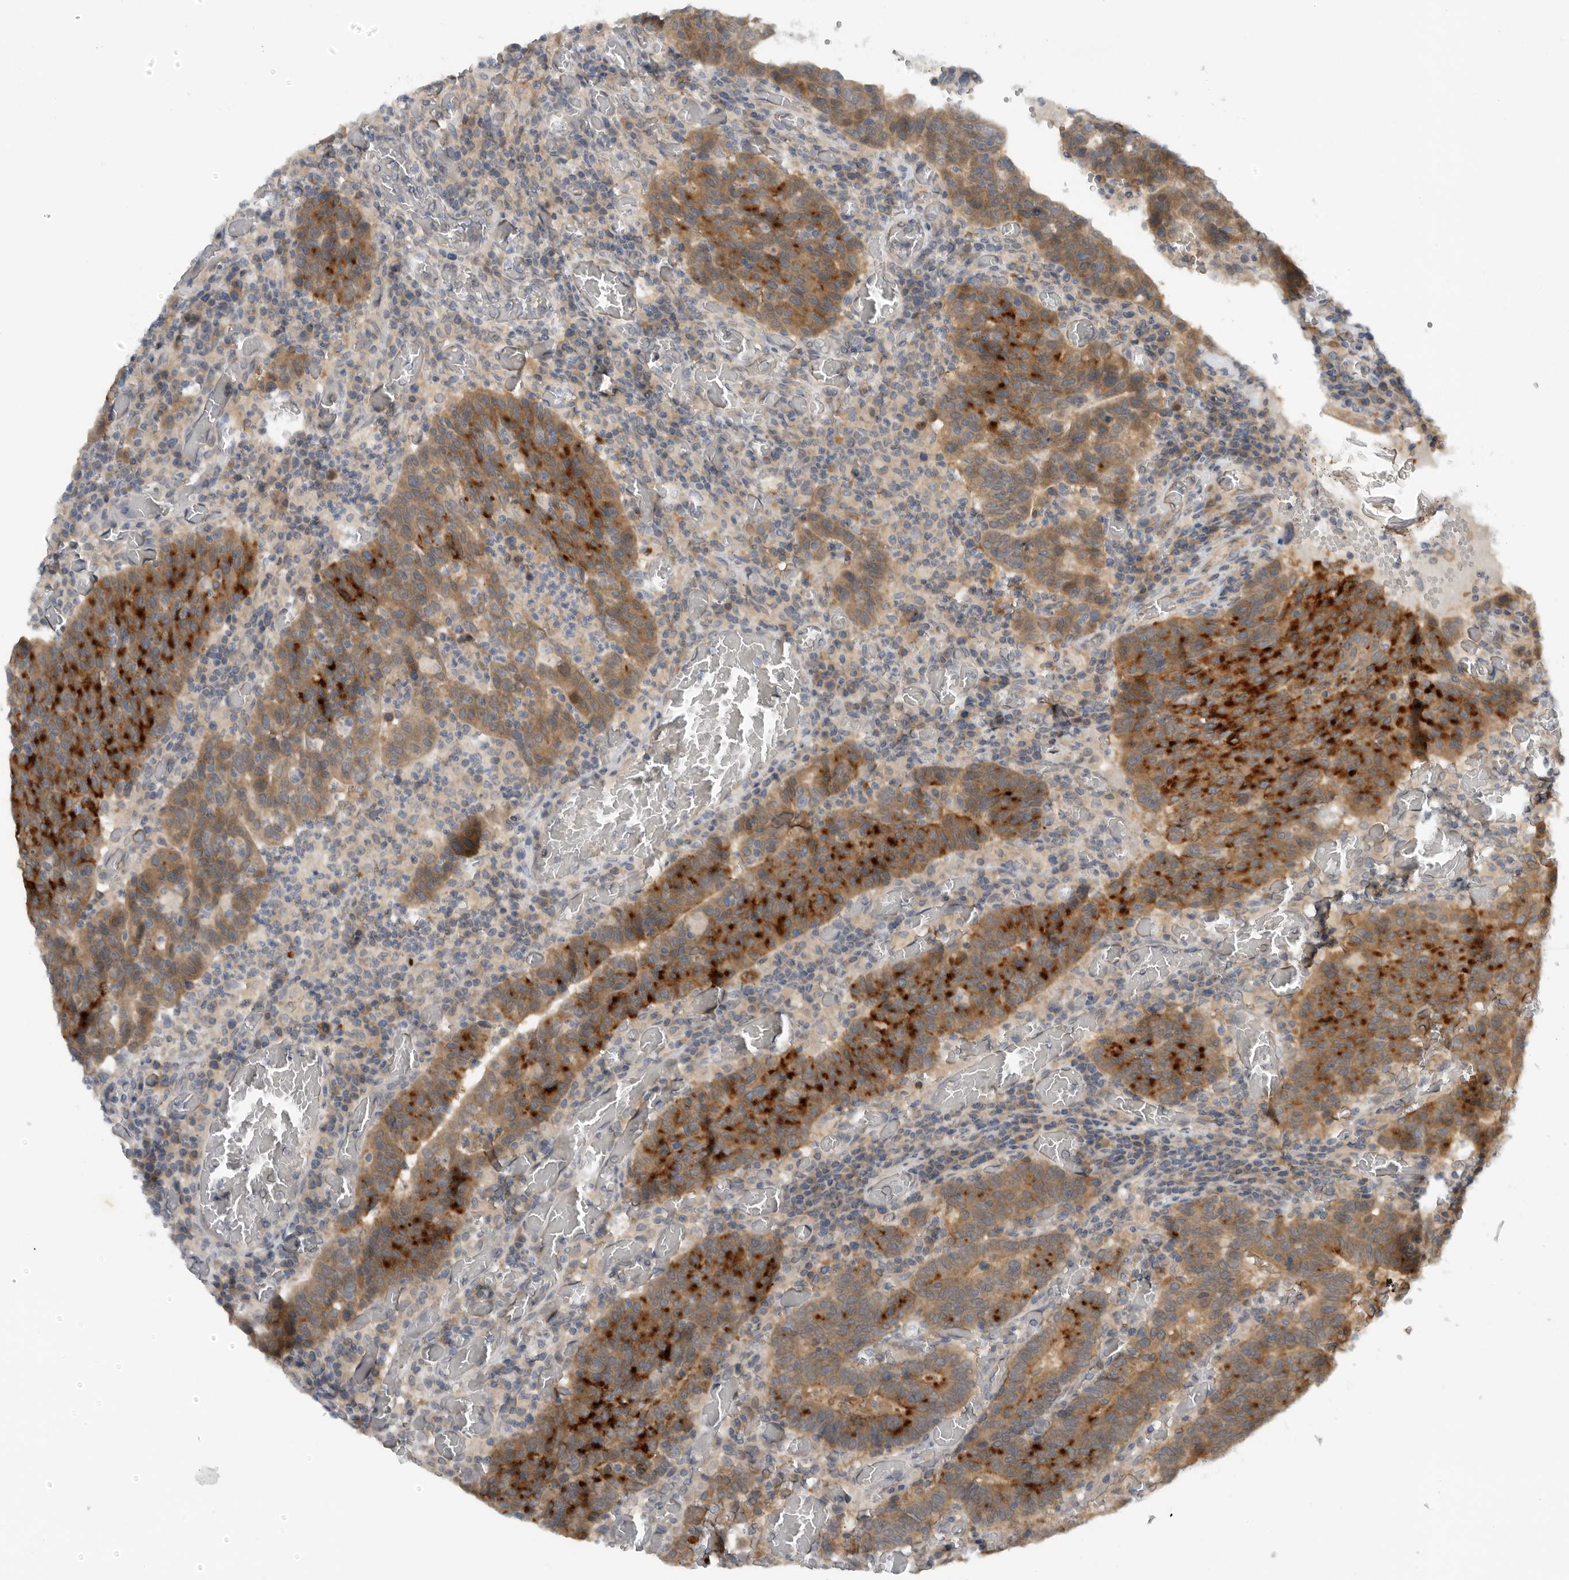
{"staining": {"intensity": "strong", "quantity": "25%-75%", "location": "cytoplasmic/membranous"}, "tissue": "colorectal cancer", "cell_type": "Tumor cells", "image_type": "cancer", "snomed": [{"axis": "morphology", "description": "Adenocarcinoma, NOS"}, {"axis": "topography", "description": "Colon"}], "caption": "A brown stain labels strong cytoplasmic/membranous positivity of a protein in human colorectal adenocarcinoma tumor cells.", "gene": "AASDHPPT", "patient": {"sex": "female", "age": 75}}